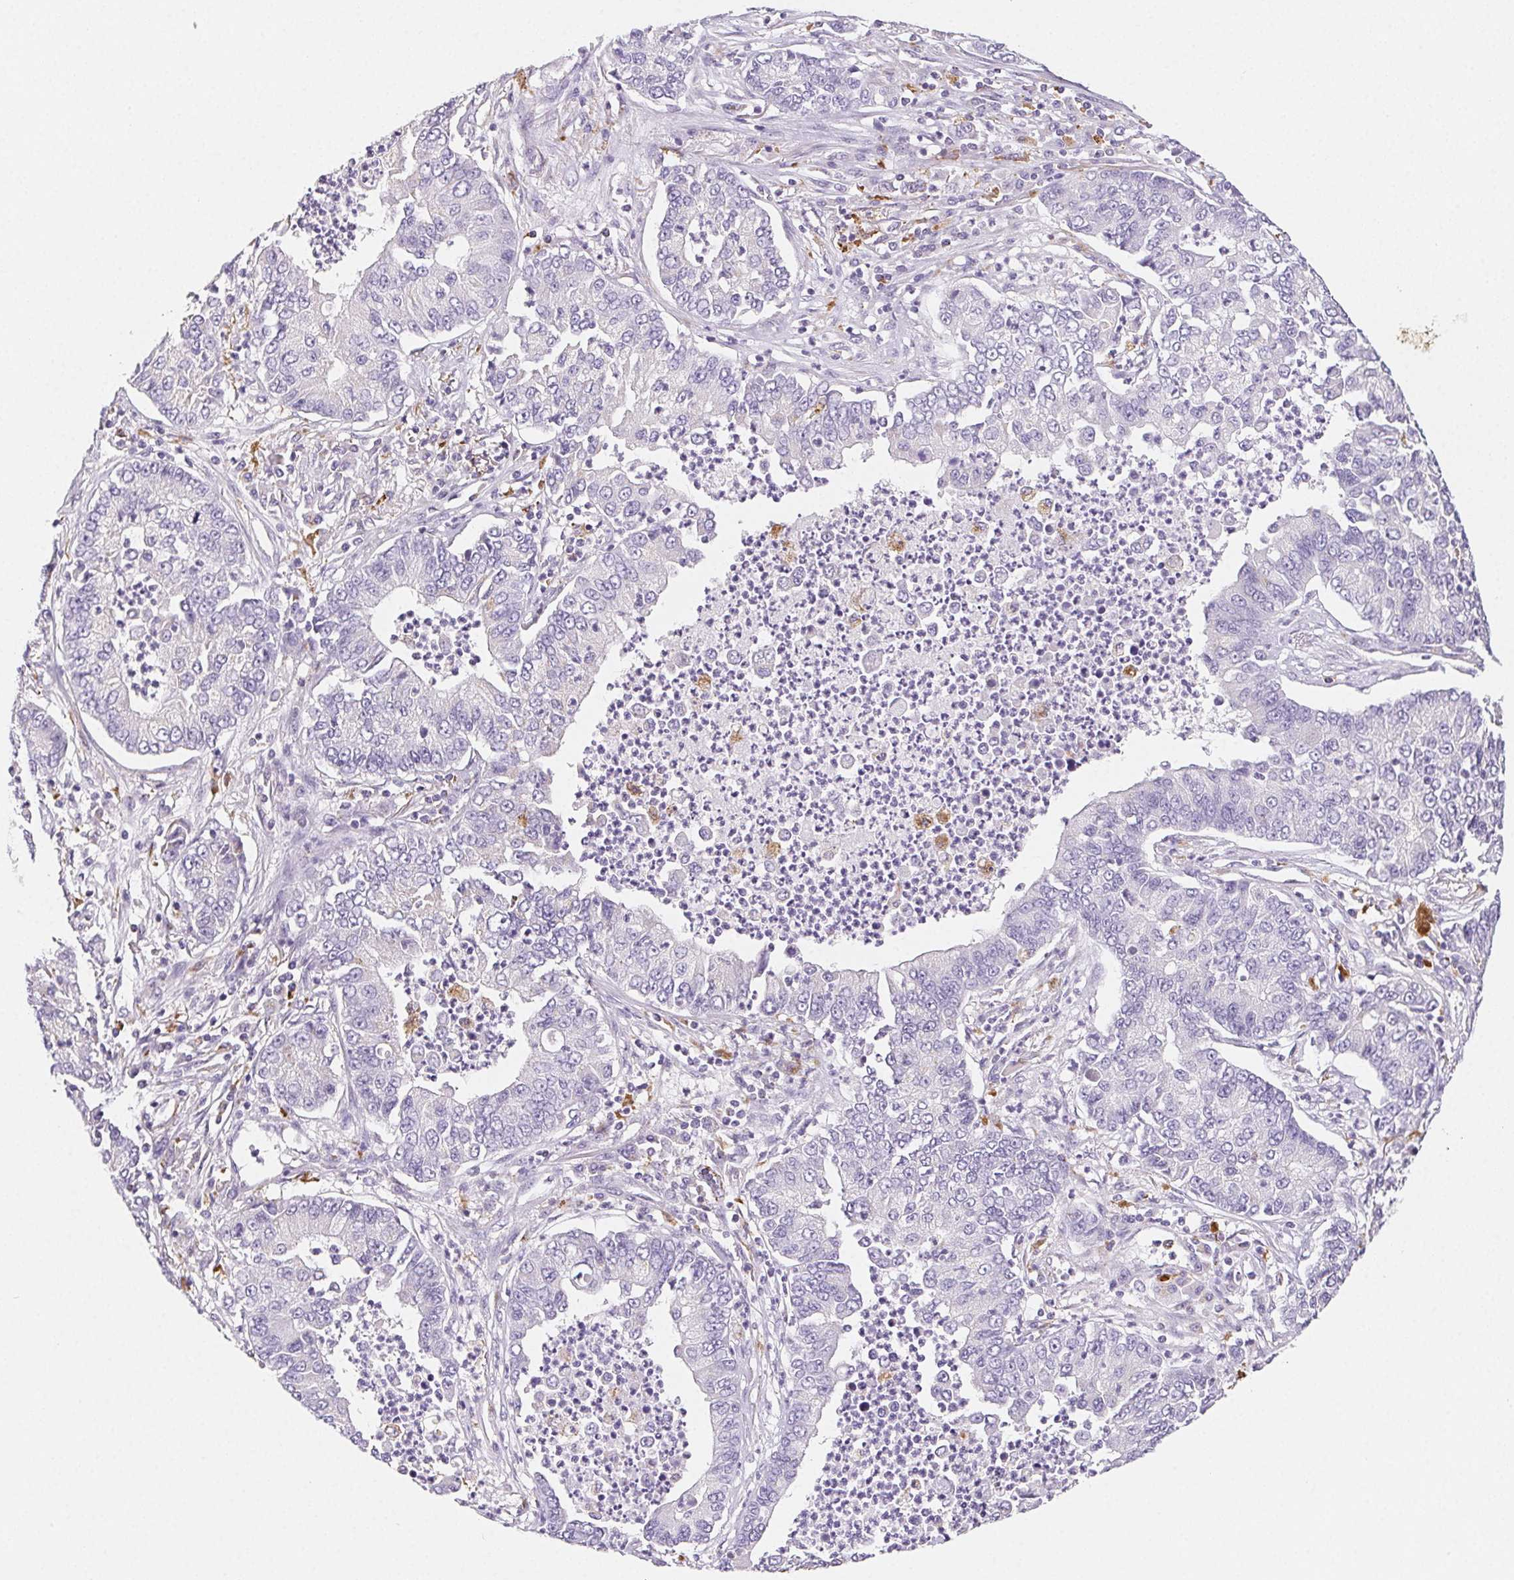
{"staining": {"intensity": "negative", "quantity": "none", "location": "none"}, "tissue": "lung cancer", "cell_type": "Tumor cells", "image_type": "cancer", "snomed": [{"axis": "morphology", "description": "Adenocarcinoma, NOS"}, {"axis": "topography", "description": "Lung"}], "caption": "Lung adenocarcinoma stained for a protein using immunohistochemistry displays no expression tumor cells.", "gene": "LIPA", "patient": {"sex": "female", "age": 57}}